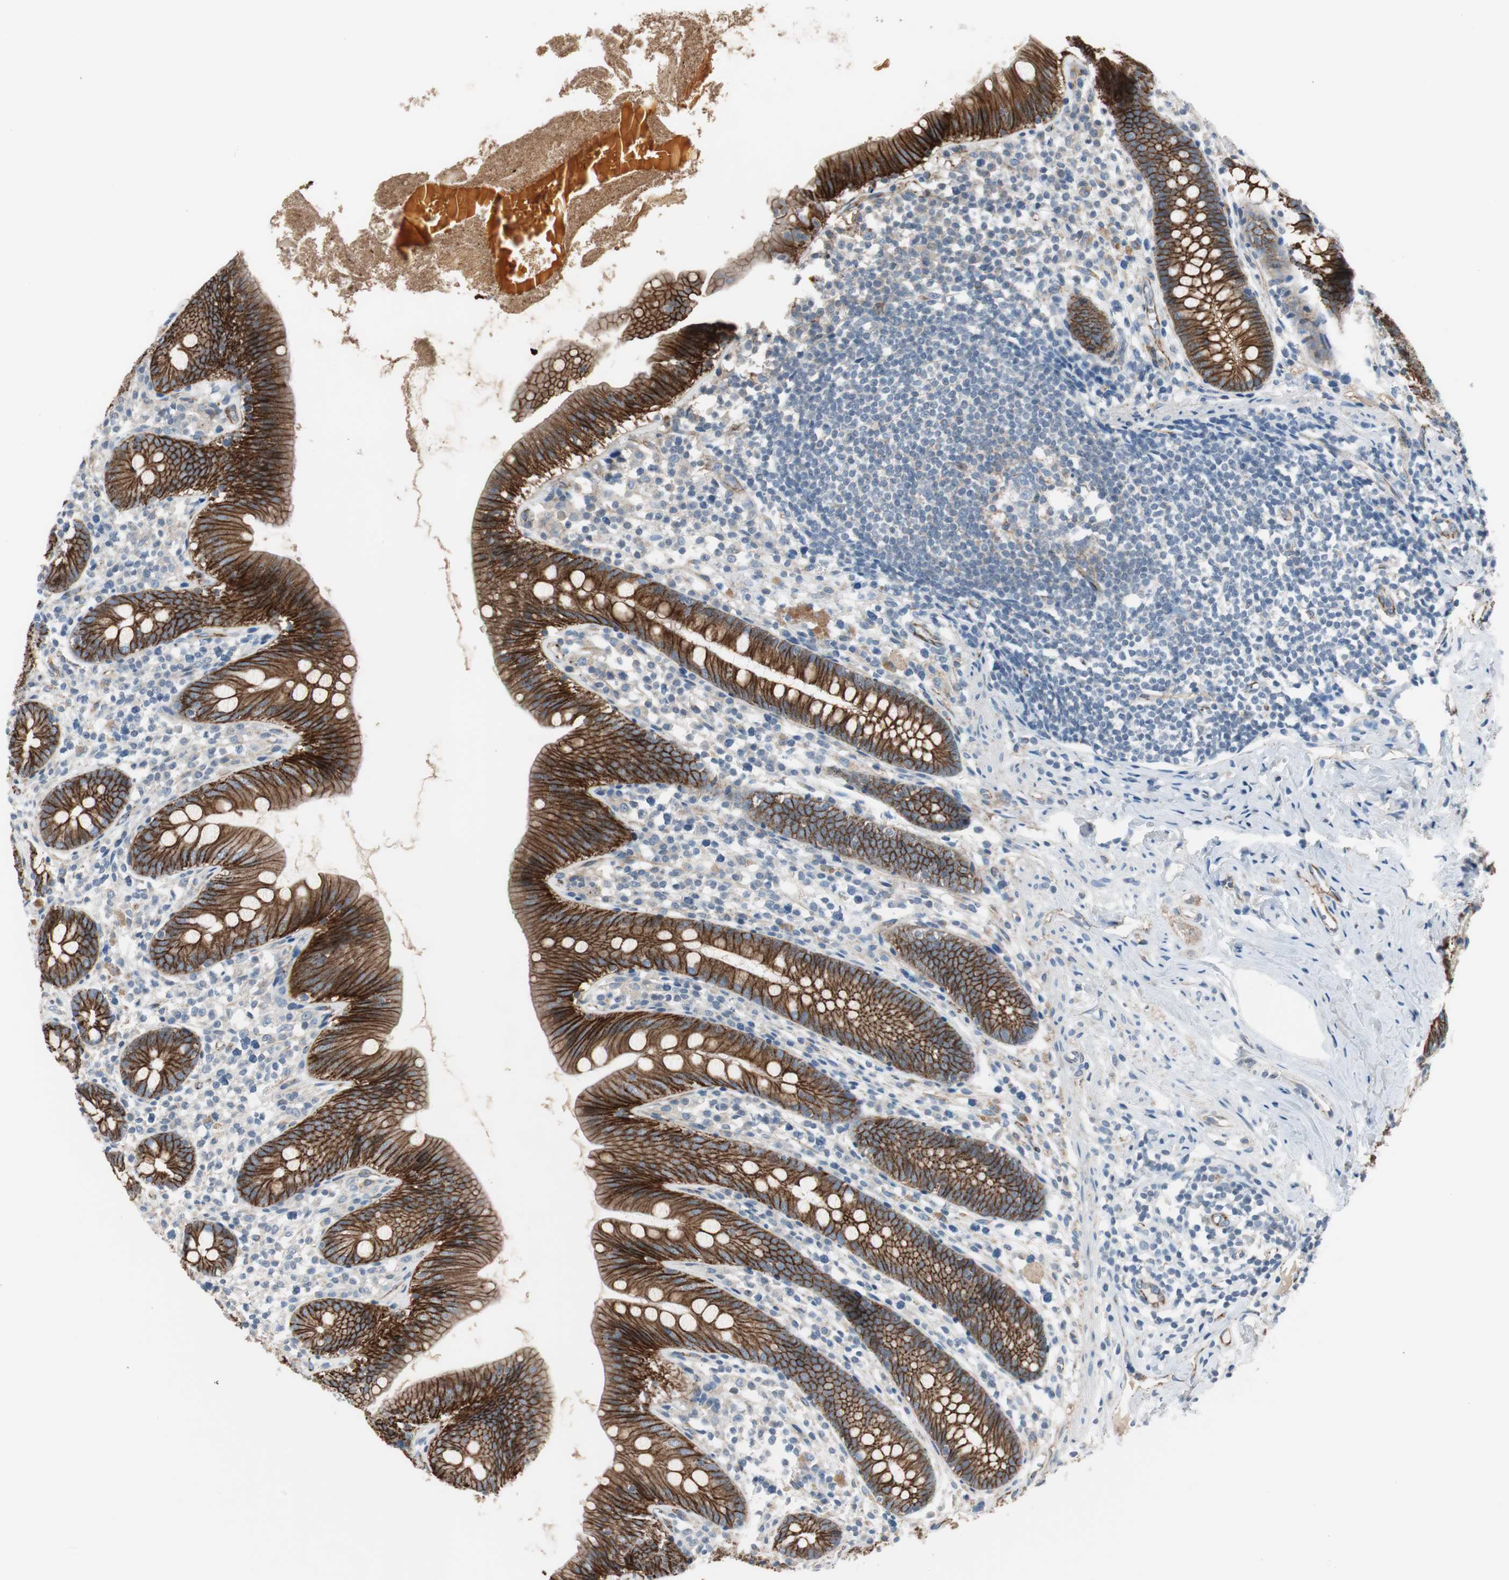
{"staining": {"intensity": "strong", "quantity": ">75%", "location": "cytoplasmic/membranous"}, "tissue": "appendix", "cell_type": "Glandular cells", "image_type": "normal", "snomed": [{"axis": "morphology", "description": "Normal tissue, NOS"}, {"axis": "topography", "description": "Appendix"}], "caption": "Brown immunohistochemical staining in normal human appendix exhibits strong cytoplasmic/membranous positivity in about >75% of glandular cells.", "gene": "STXBP4", "patient": {"sex": "male", "age": 52}}